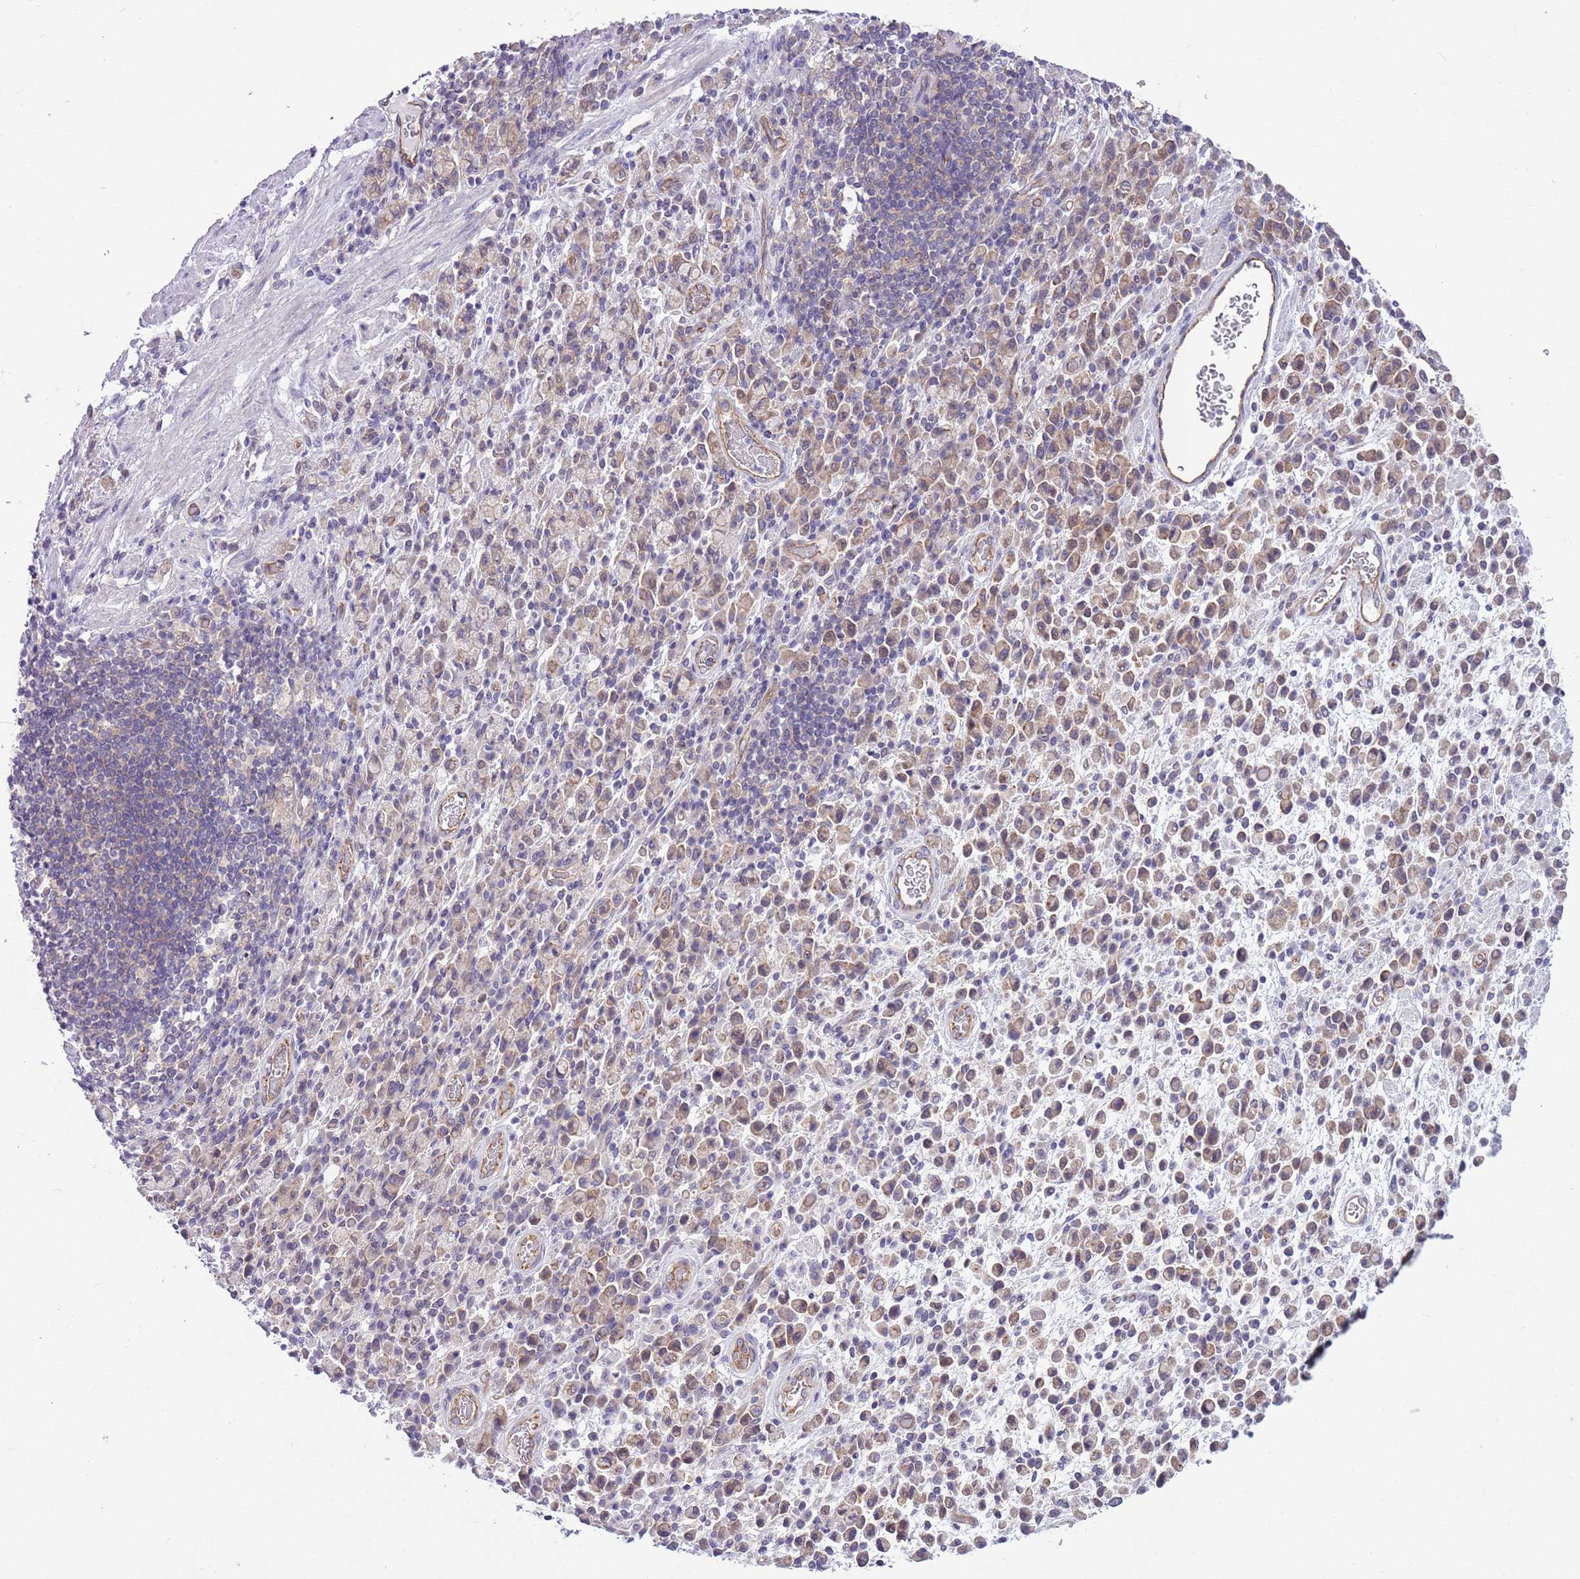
{"staining": {"intensity": "weak", "quantity": "25%-75%", "location": "cytoplasmic/membranous"}, "tissue": "stomach cancer", "cell_type": "Tumor cells", "image_type": "cancer", "snomed": [{"axis": "morphology", "description": "Adenocarcinoma, NOS"}, {"axis": "topography", "description": "Stomach"}], "caption": "Immunohistochemical staining of adenocarcinoma (stomach) shows weak cytoplasmic/membranous protein staining in approximately 25%-75% of tumor cells. Nuclei are stained in blue.", "gene": "PARP8", "patient": {"sex": "male", "age": 77}}